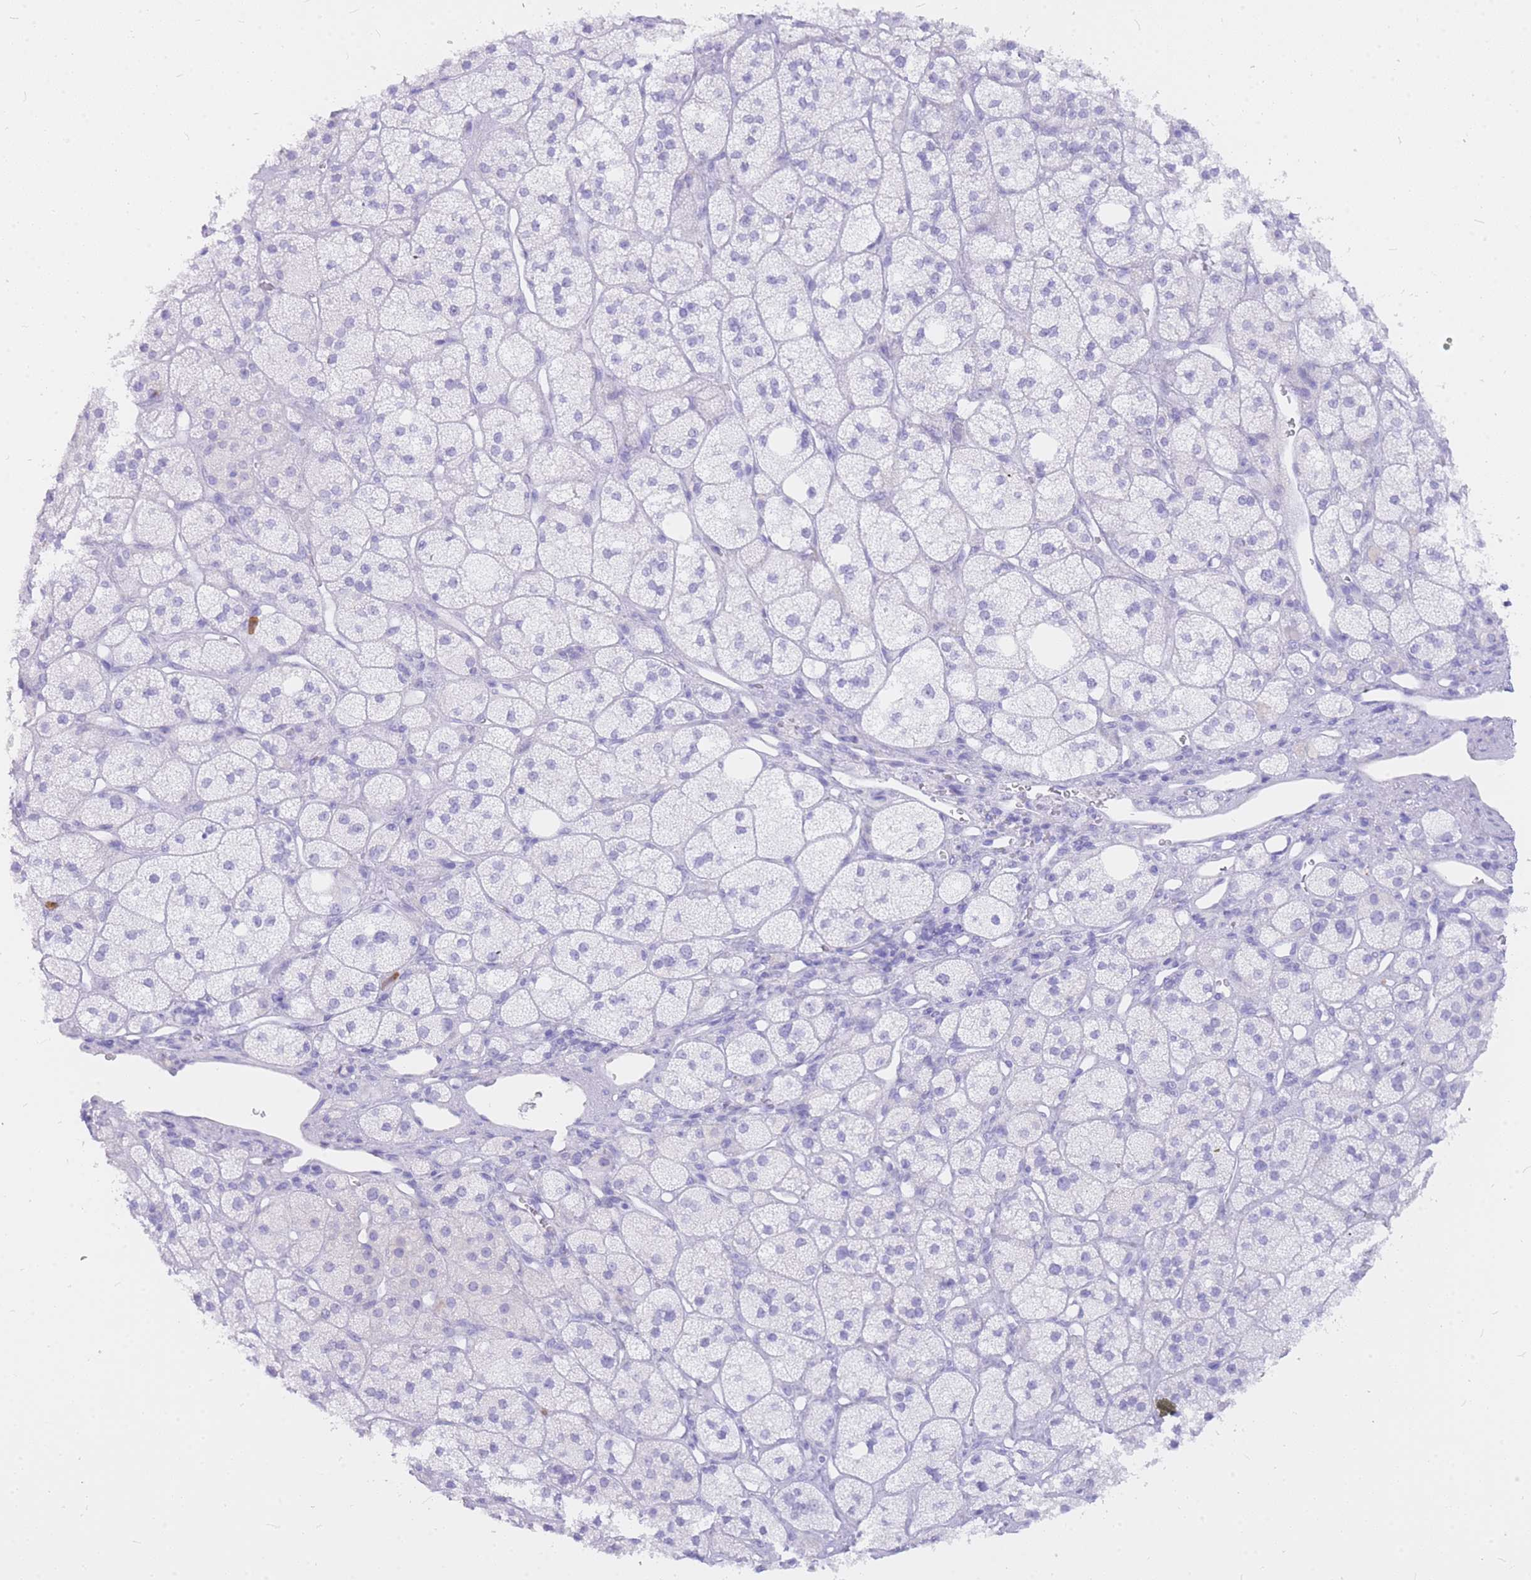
{"staining": {"intensity": "negative", "quantity": "none", "location": "none"}, "tissue": "adrenal gland", "cell_type": "Glandular cells", "image_type": "normal", "snomed": [{"axis": "morphology", "description": "Normal tissue, NOS"}, {"axis": "topography", "description": "Adrenal gland"}], "caption": "Immunohistochemical staining of normal adrenal gland demonstrates no significant staining in glandular cells.", "gene": "HERC1", "patient": {"sex": "male", "age": 61}}